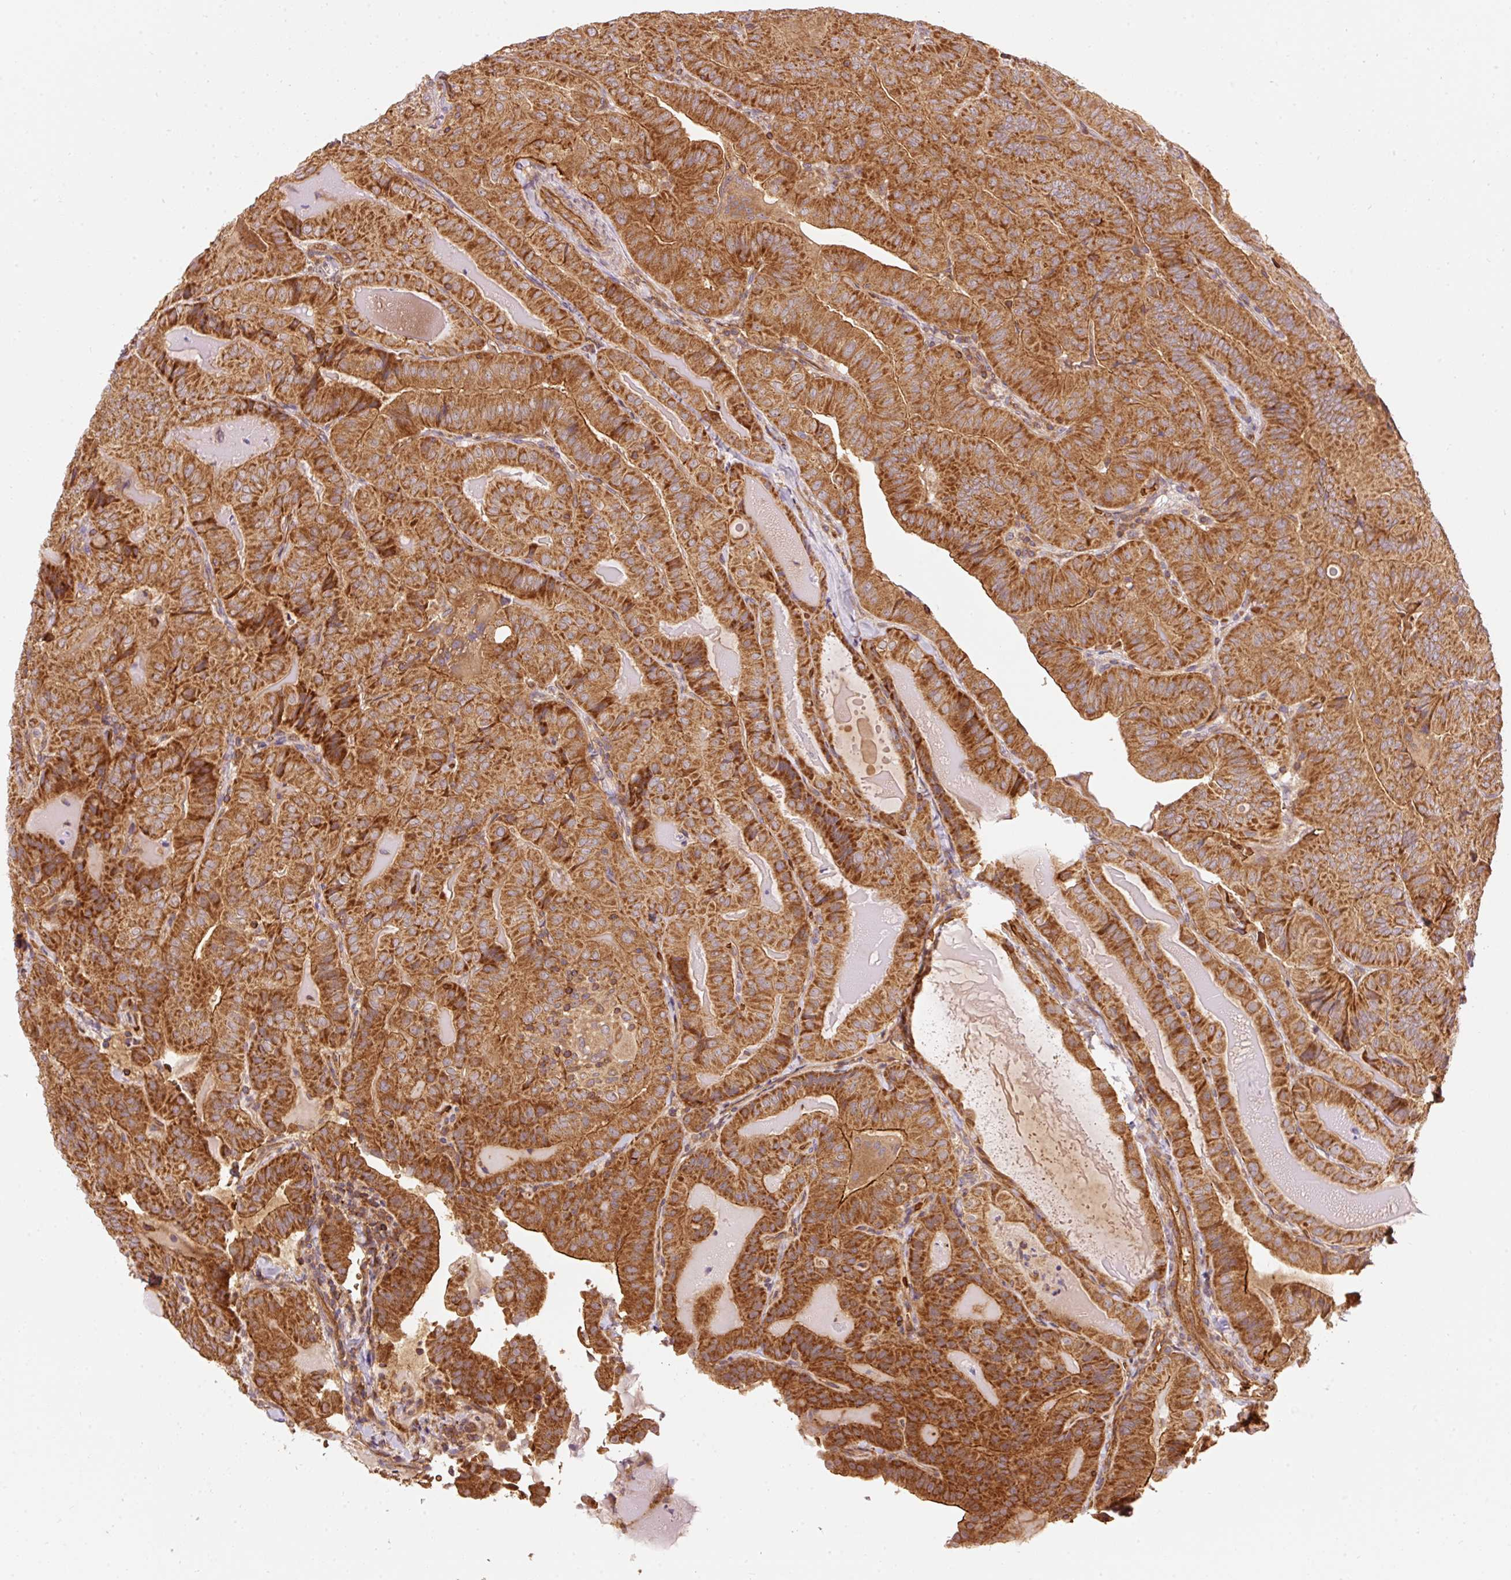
{"staining": {"intensity": "strong", "quantity": ">75%", "location": "cytoplasmic/membranous"}, "tissue": "thyroid cancer", "cell_type": "Tumor cells", "image_type": "cancer", "snomed": [{"axis": "morphology", "description": "Papillary adenocarcinoma, NOS"}, {"axis": "topography", "description": "Thyroid gland"}], "caption": "Immunohistochemistry (IHC) histopathology image of human thyroid cancer (papillary adenocarcinoma) stained for a protein (brown), which exhibits high levels of strong cytoplasmic/membranous staining in approximately >75% of tumor cells.", "gene": "ADCY4", "patient": {"sex": "female", "age": 68}}